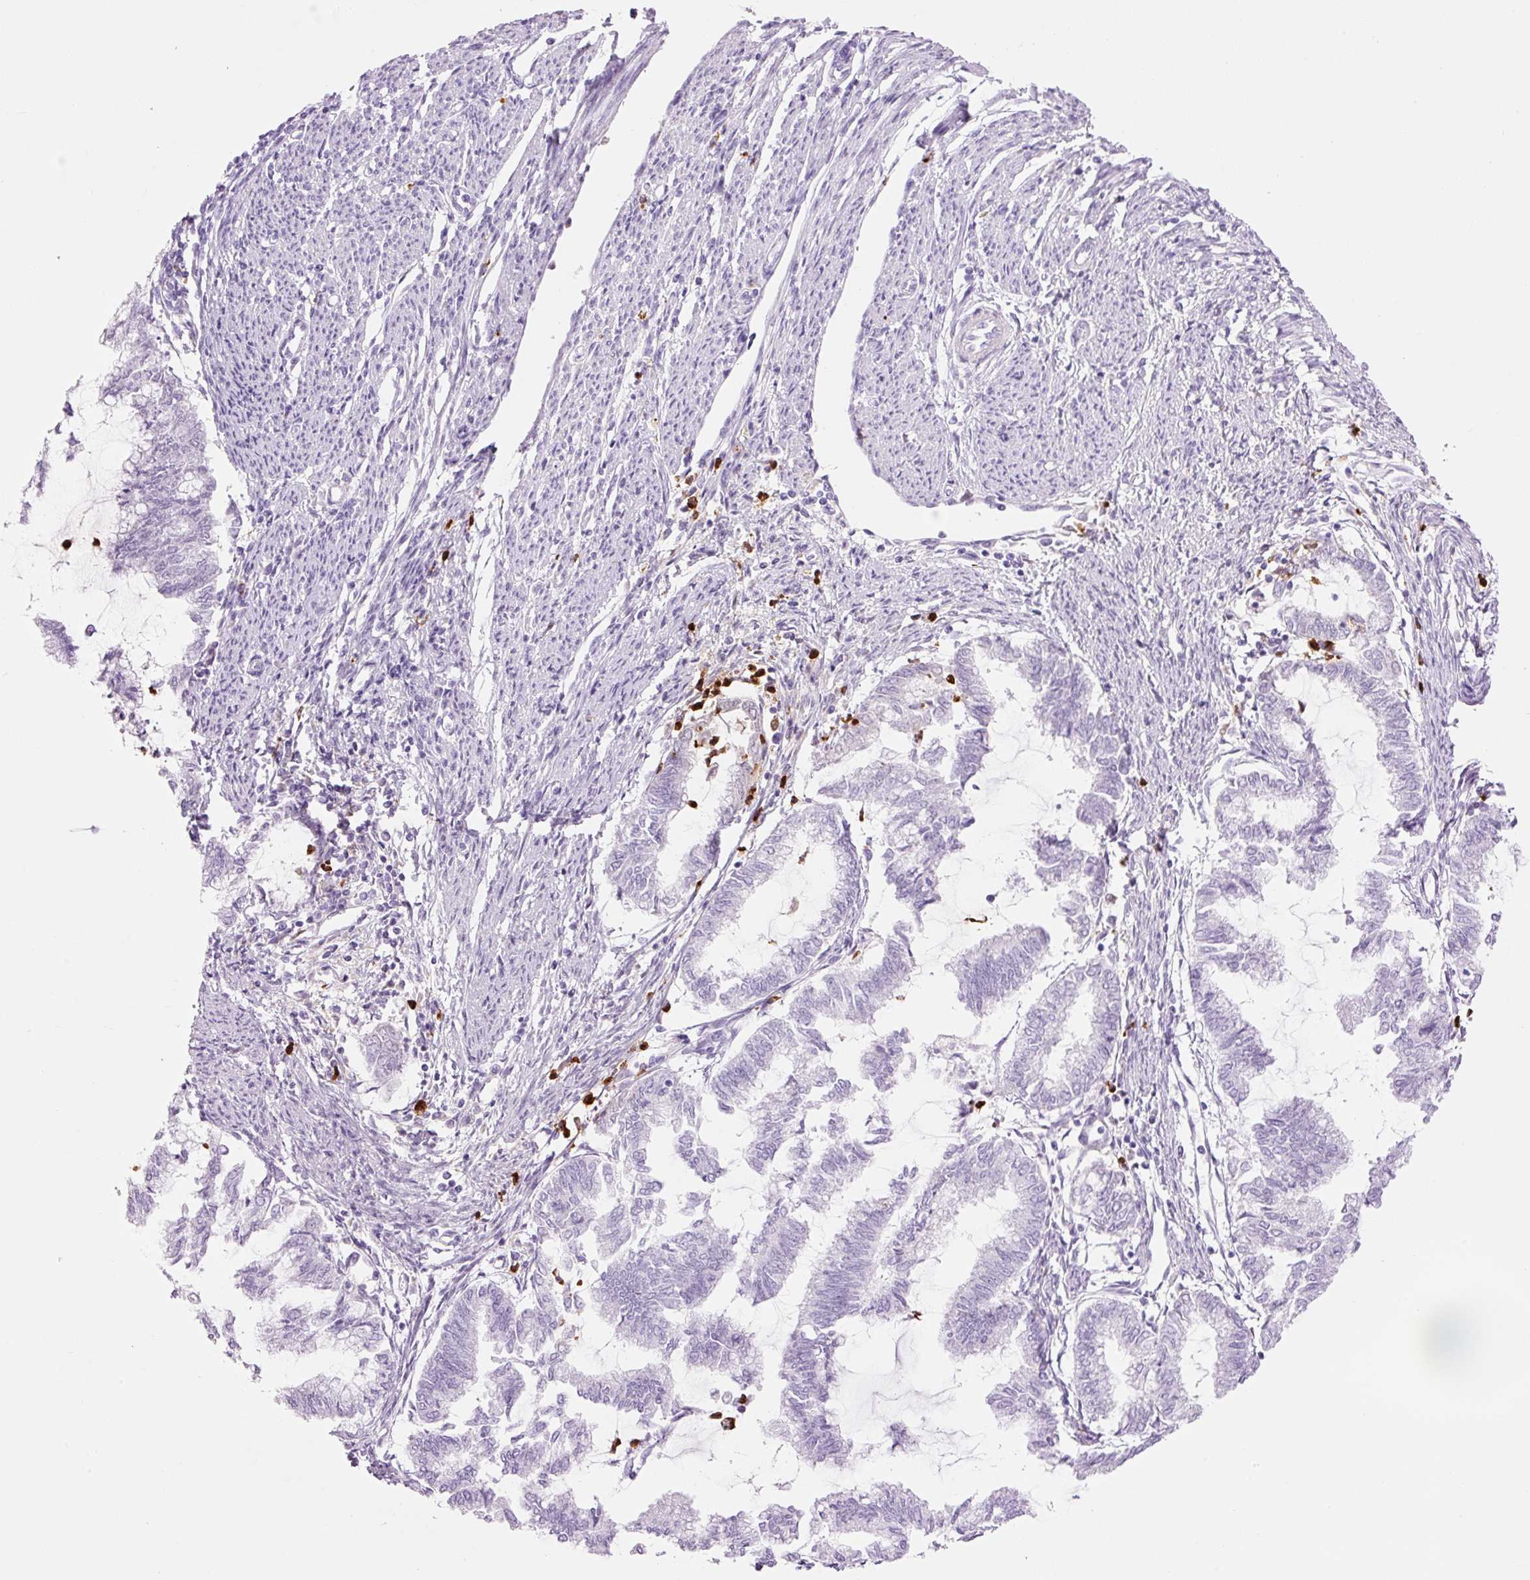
{"staining": {"intensity": "negative", "quantity": "none", "location": "none"}, "tissue": "endometrial cancer", "cell_type": "Tumor cells", "image_type": "cancer", "snomed": [{"axis": "morphology", "description": "Adenocarcinoma, NOS"}, {"axis": "topography", "description": "Endometrium"}], "caption": "This is a micrograph of immunohistochemistry (IHC) staining of endometrial cancer, which shows no staining in tumor cells.", "gene": "LYZ", "patient": {"sex": "female", "age": 79}}